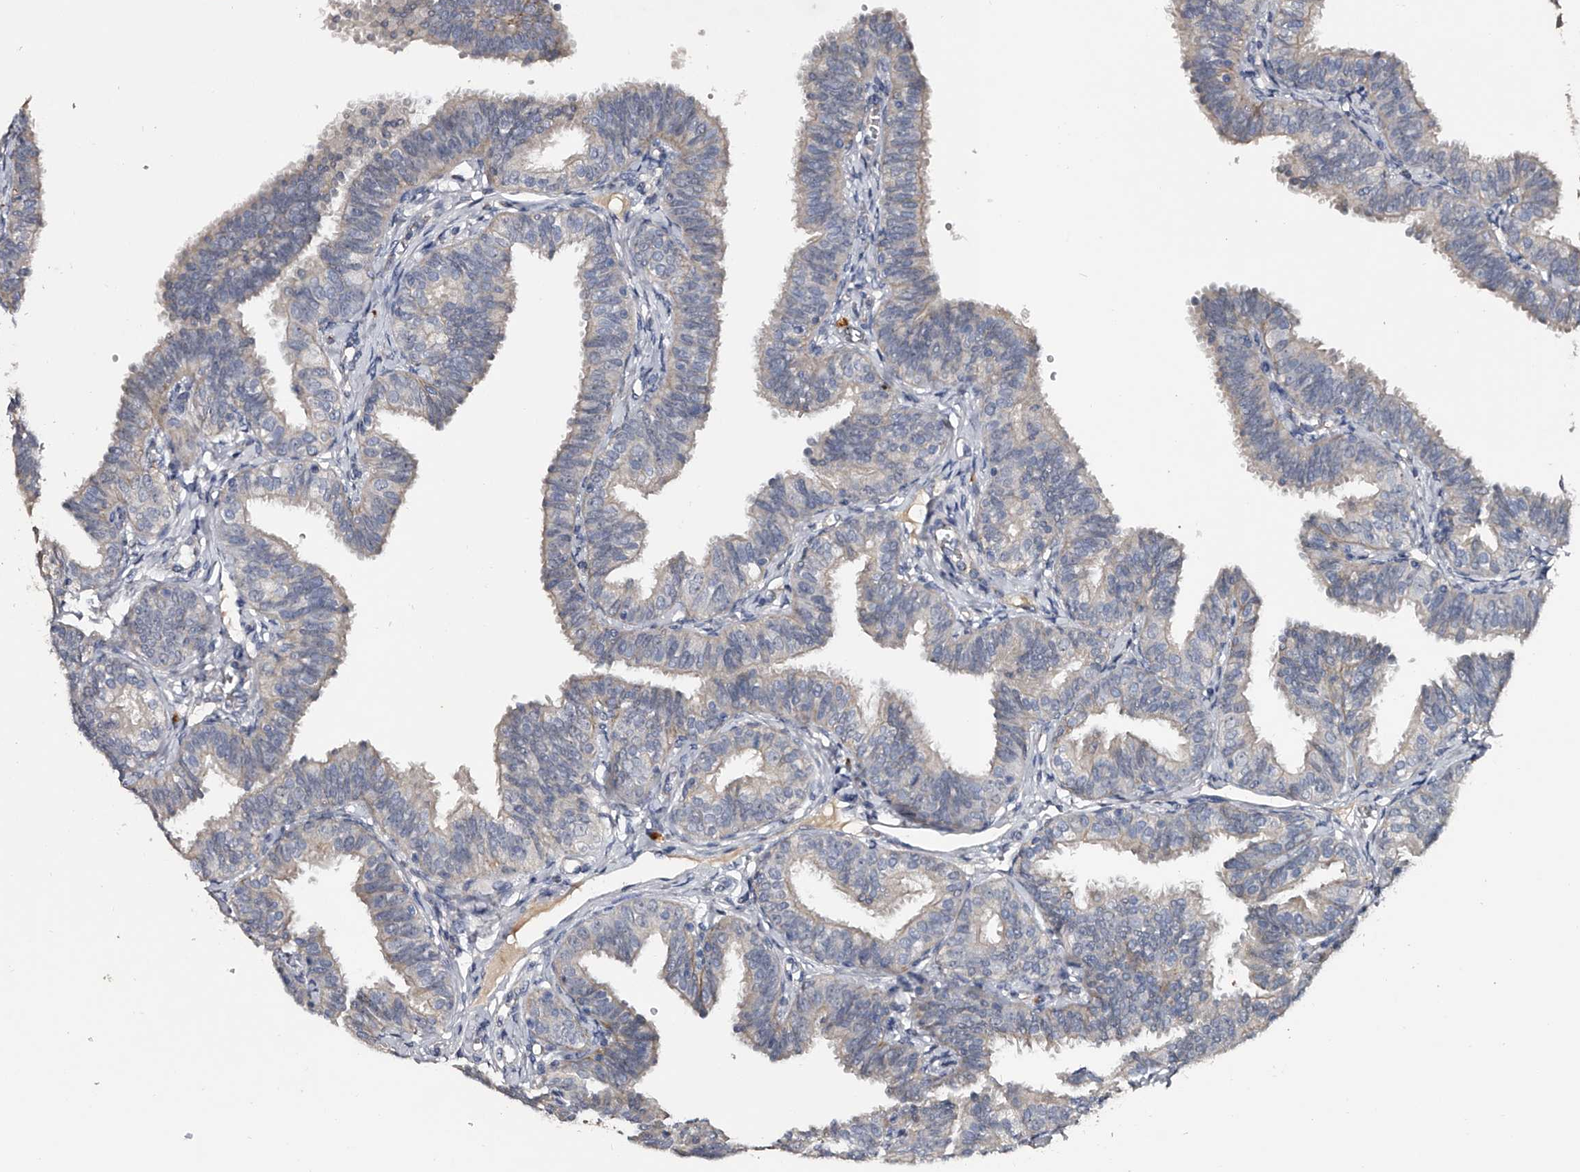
{"staining": {"intensity": "weak", "quantity": "<25%", "location": "cytoplasmic/membranous"}, "tissue": "fallopian tube", "cell_type": "Glandular cells", "image_type": "normal", "snomed": [{"axis": "morphology", "description": "Normal tissue, NOS"}, {"axis": "topography", "description": "Fallopian tube"}], "caption": "Glandular cells are negative for protein expression in unremarkable human fallopian tube. (DAB immunohistochemistry (IHC) with hematoxylin counter stain).", "gene": "MDN1", "patient": {"sex": "female", "age": 35}}